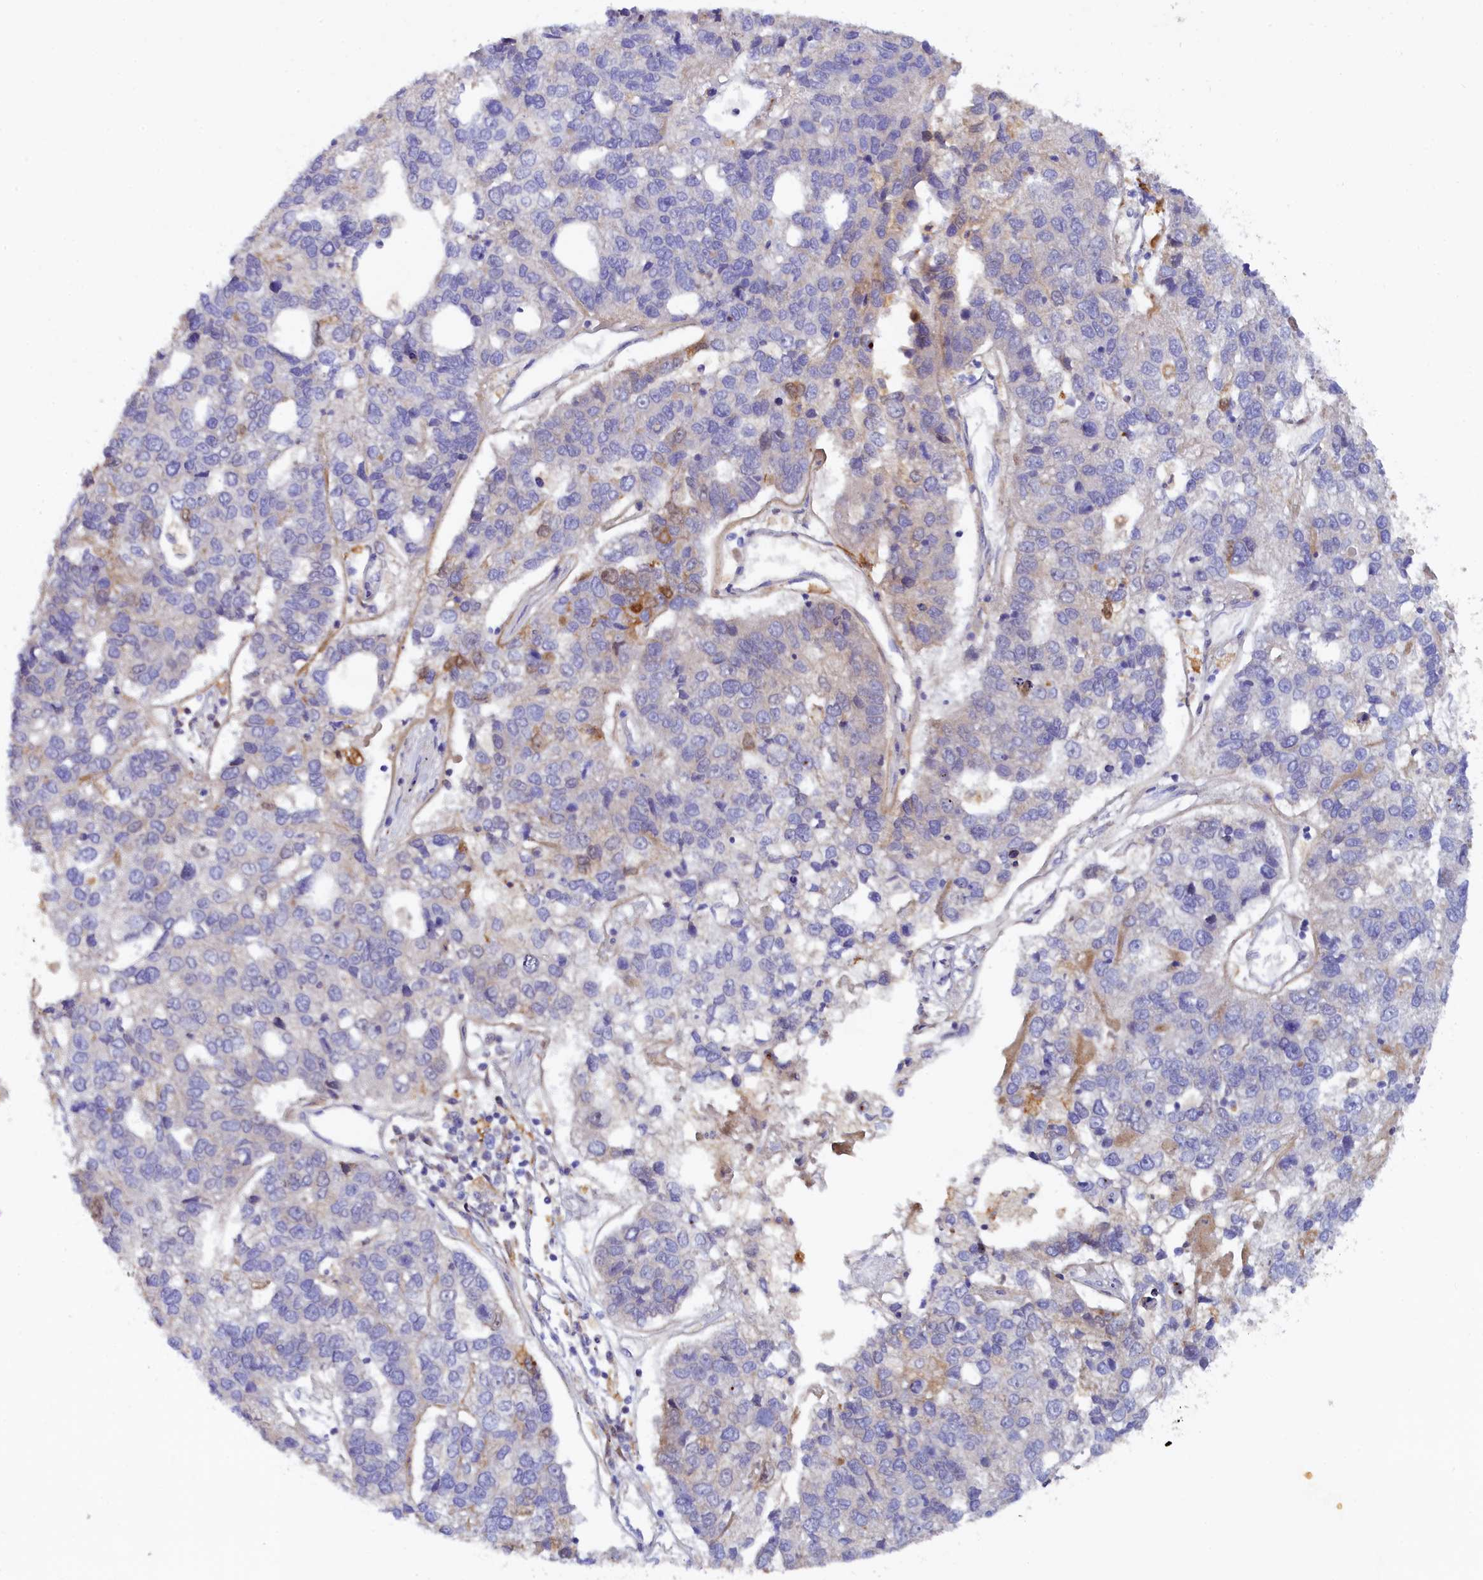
{"staining": {"intensity": "negative", "quantity": "none", "location": "none"}, "tissue": "pancreatic cancer", "cell_type": "Tumor cells", "image_type": "cancer", "snomed": [{"axis": "morphology", "description": "Adenocarcinoma, NOS"}, {"axis": "topography", "description": "Pancreas"}], "caption": "Immunohistochemistry image of neoplastic tissue: pancreatic adenocarcinoma stained with DAB (3,3'-diaminobenzidine) exhibits no significant protein expression in tumor cells. The staining is performed using DAB (3,3'-diaminobenzidine) brown chromogen with nuclei counter-stained in using hematoxylin.", "gene": "SPATA5L1", "patient": {"sex": "female", "age": 61}}